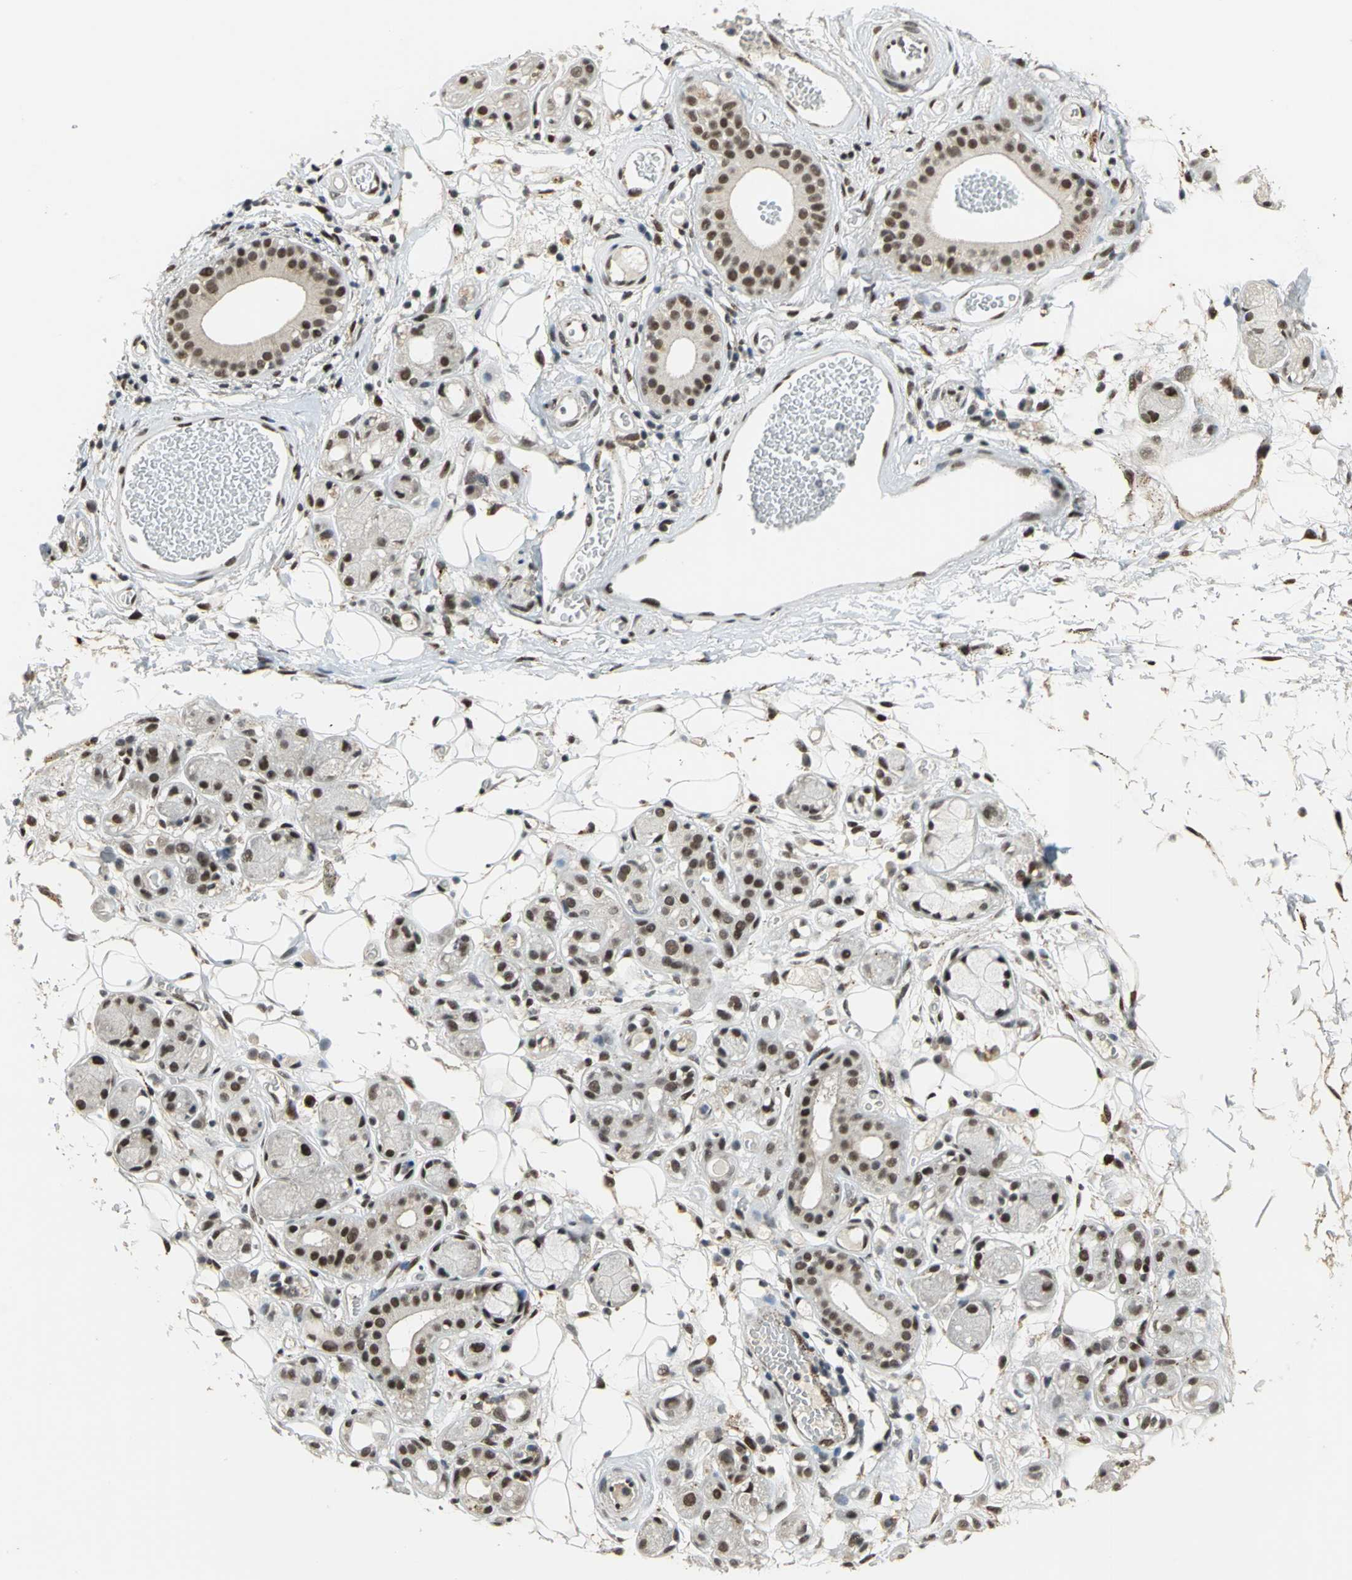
{"staining": {"intensity": "strong", "quantity": ">75%", "location": "nuclear"}, "tissue": "adipose tissue", "cell_type": "Adipocytes", "image_type": "normal", "snomed": [{"axis": "morphology", "description": "Normal tissue, NOS"}, {"axis": "morphology", "description": "Inflammation, NOS"}, {"axis": "topography", "description": "Vascular tissue"}, {"axis": "topography", "description": "Salivary gland"}], "caption": "An immunohistochemistry (IHC) image of unremarkable tissue is shown. Protein staining in brown labels strong nuclear positivity in adipose tissue within adipocytes. The staining was performed using DAB (3,3'-diaminobenzidine) to visualize the protein expression in brown, while the nuclei were stained in blue with hematoxylin (Magnification: 20x).", "gene": "ELF2", "patient": {"sex": "female", "age": 75}}